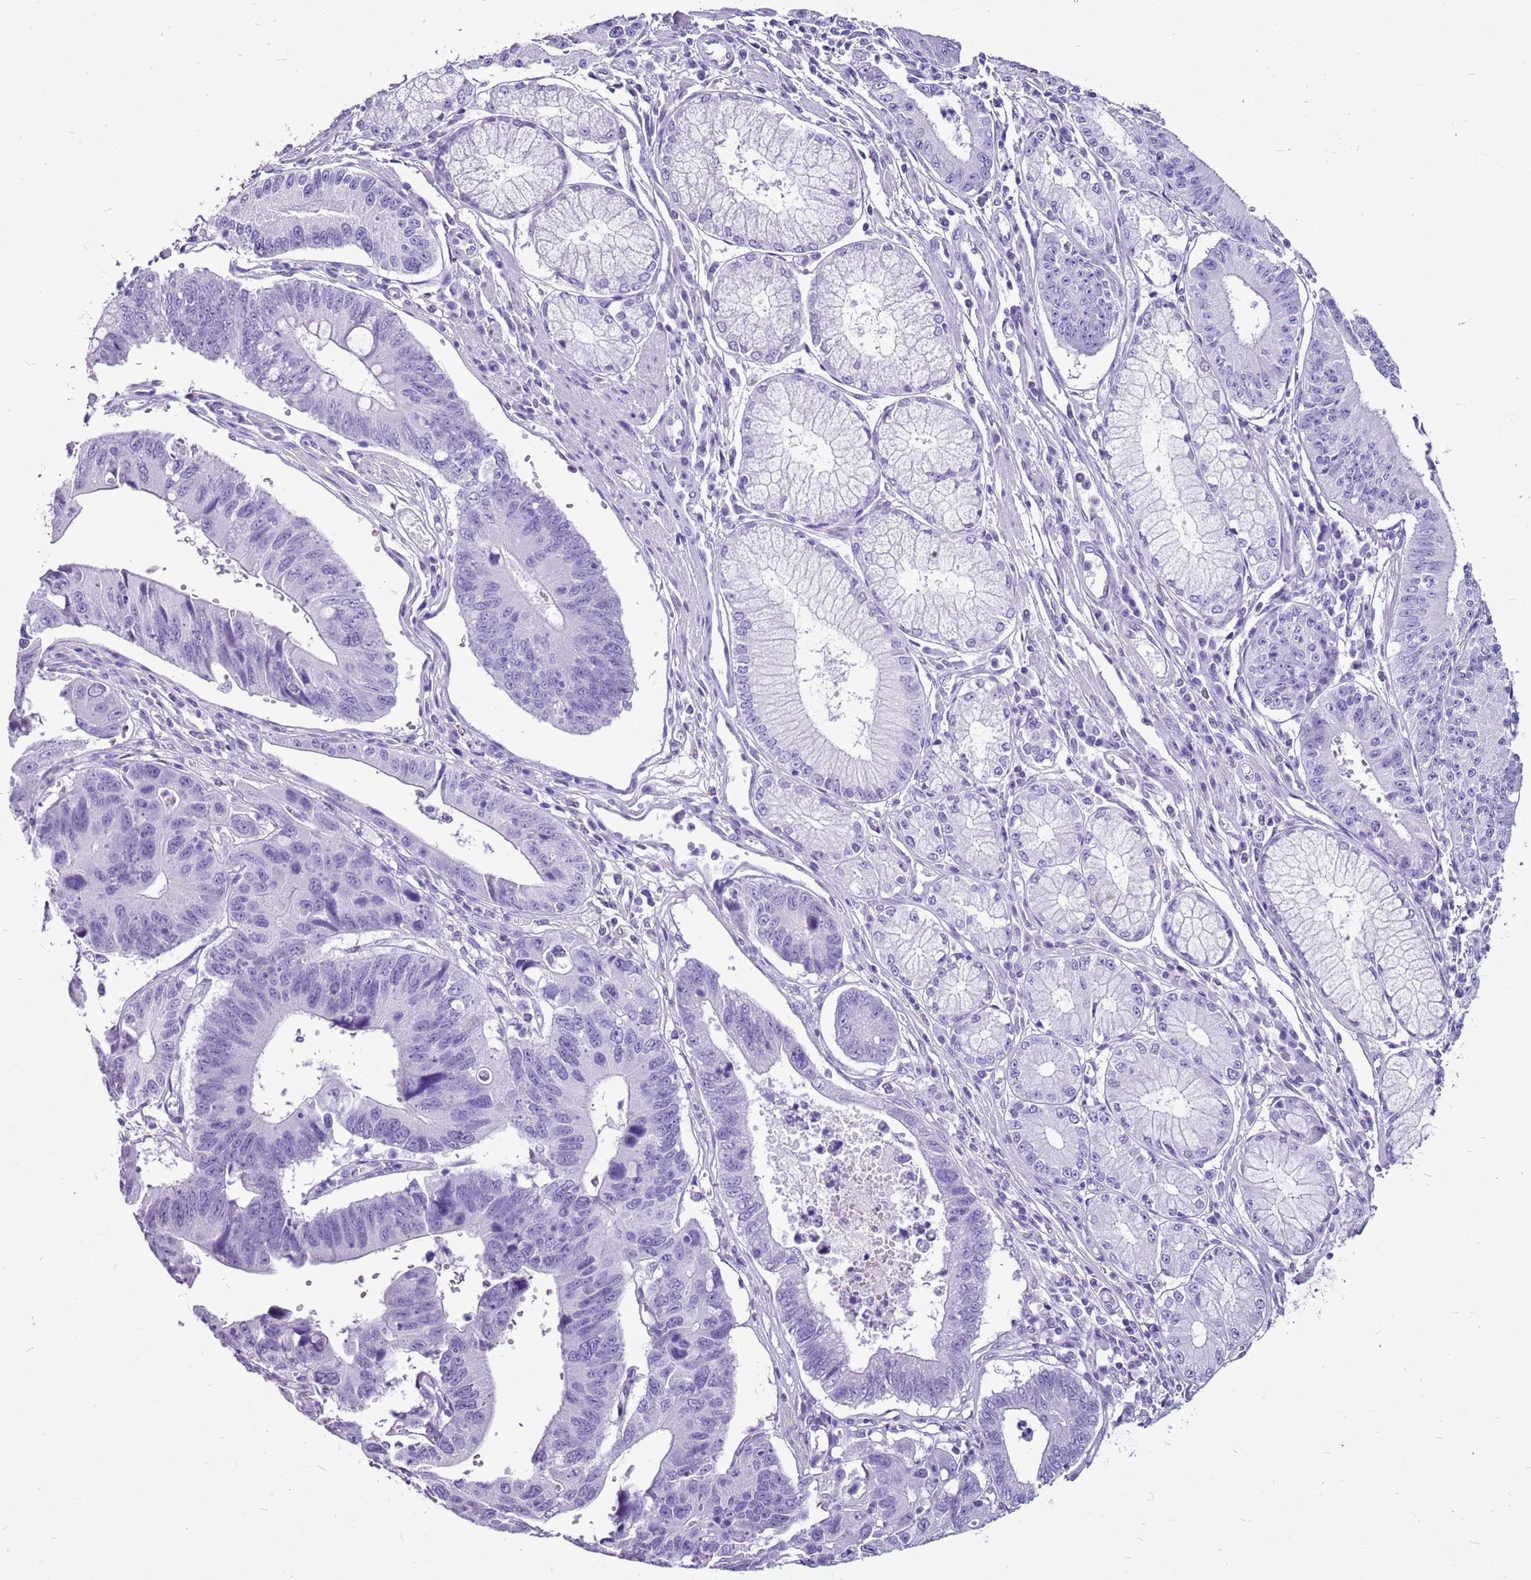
{"staining": {"intensity": "negative", "quantity": "none", "location": "none"}, "tissue": "stomach cancer", "cell_type": "Tumor cells", "image_type": "cancer", "snomed": [{"axis": "morphology", "description": "Adenocarcinoma, NOS"}, {"axis": "topography", "description": "Stomach"}], "caption": "This photomicrograph is of stomach cancer stained with IHC to label a protein in brown with the nuclei are counter-stained blue. There is no staining in tumor cells. (Brightfield microscopy of DAB (3,3'-diaminobenzidine) IHC at high magnification).", "gene": "ACSS3", "patient": {"sex": "male", "age": 59}}